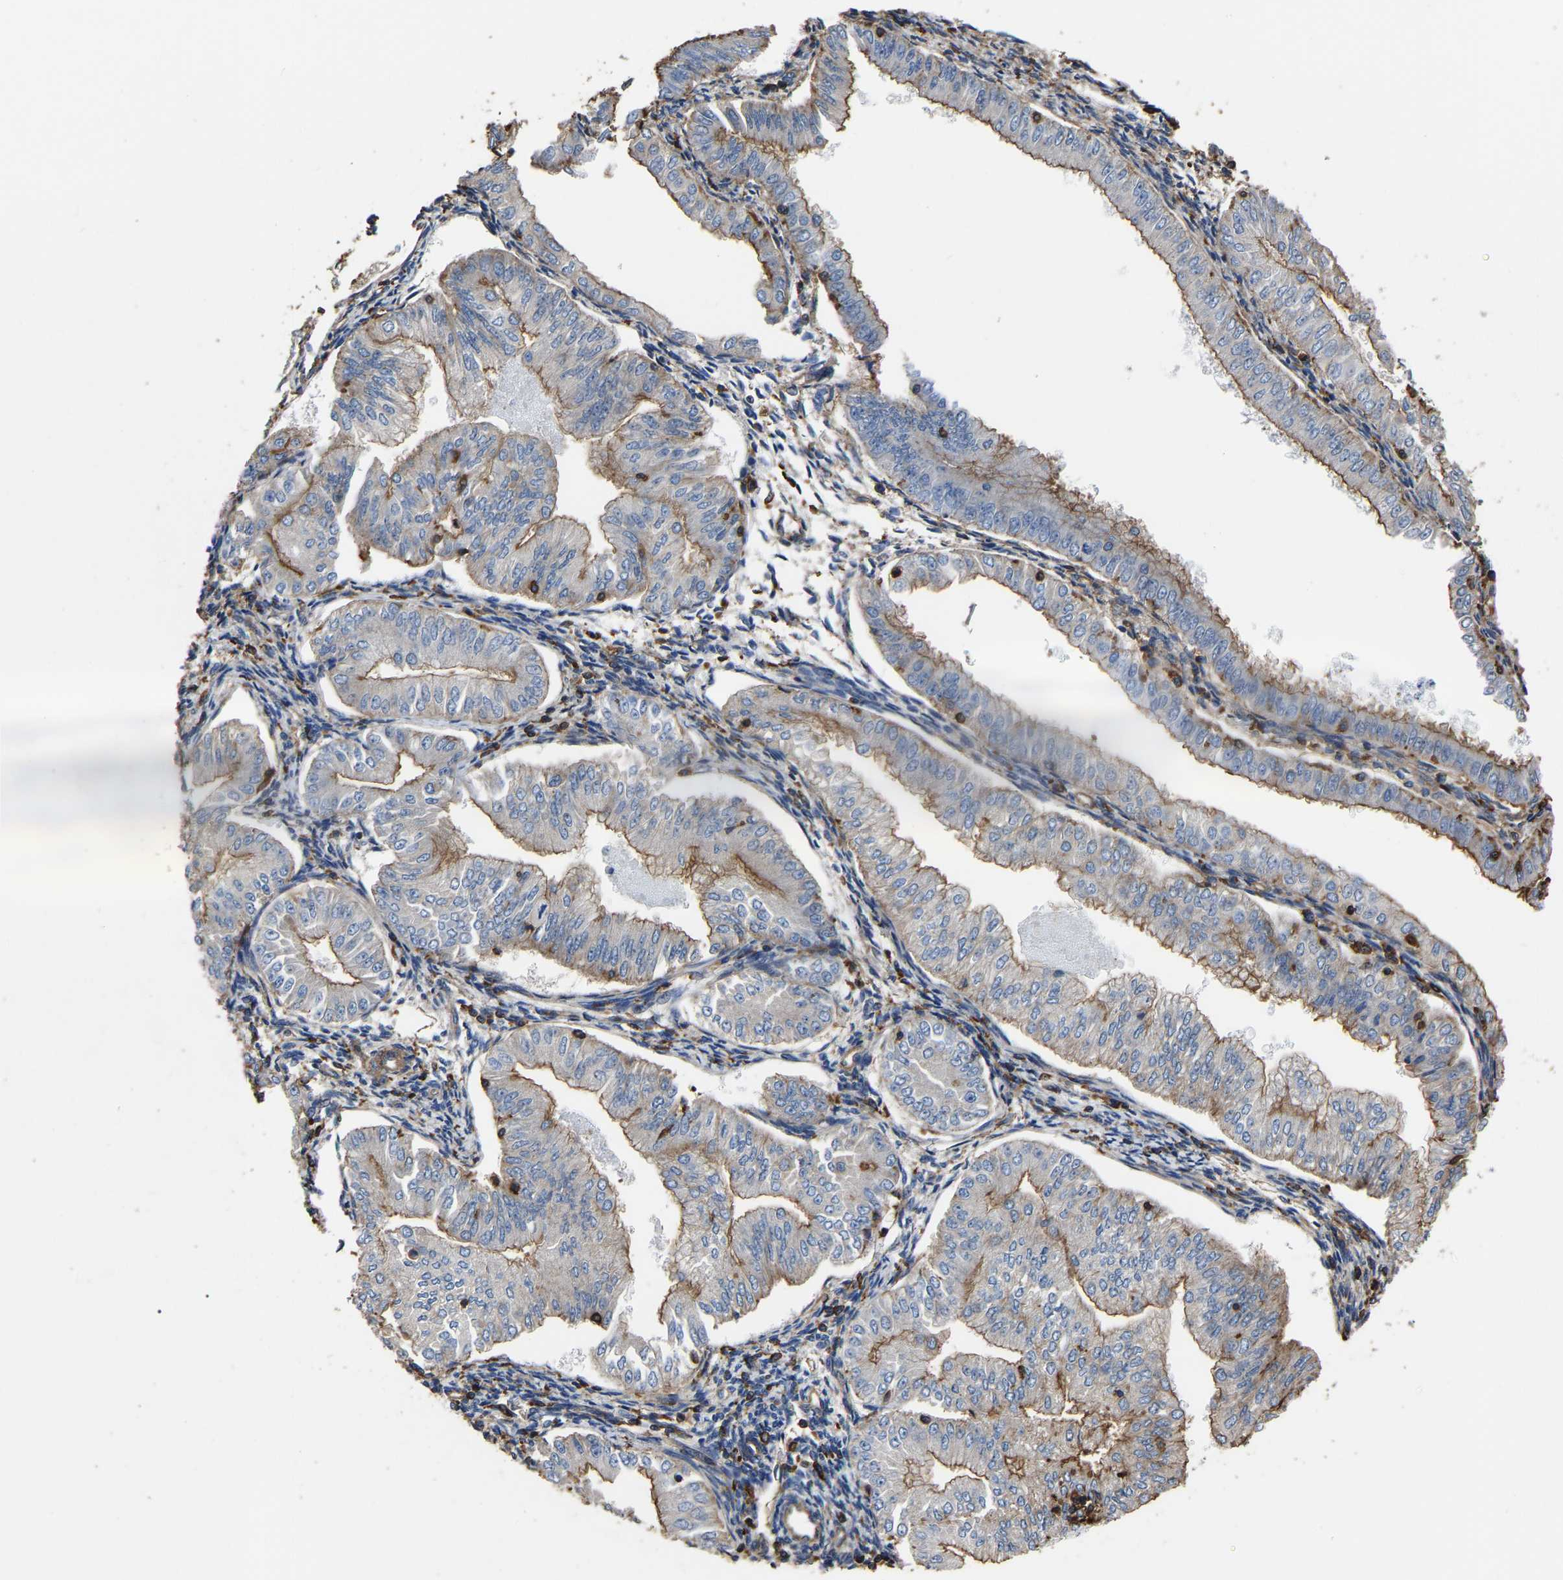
{"staining": {"intensity": "moderate", "quantity": ">75%", "location": "cytoplasmic/membranous"}, "tissue": "endometrial cancer", "cell_type": "Tumor cells", "image_type": "cancer", "snomed": [{"axis": "morphology", "description": "Normal tissue, NOS"}, {"axis": "morphology", "description": "Adenocarcinoma, NOS"}, {"axis": "topography", "description": "Endometrium"}], "caption": "Endometrial adenocarcinoma stained with a brown dye displays moderate cytoplasmic/membranous positive positivity in about >75% of tumor cells.", "gene": "ARMT1", "patient": {"sex": "female", "age": 53}}